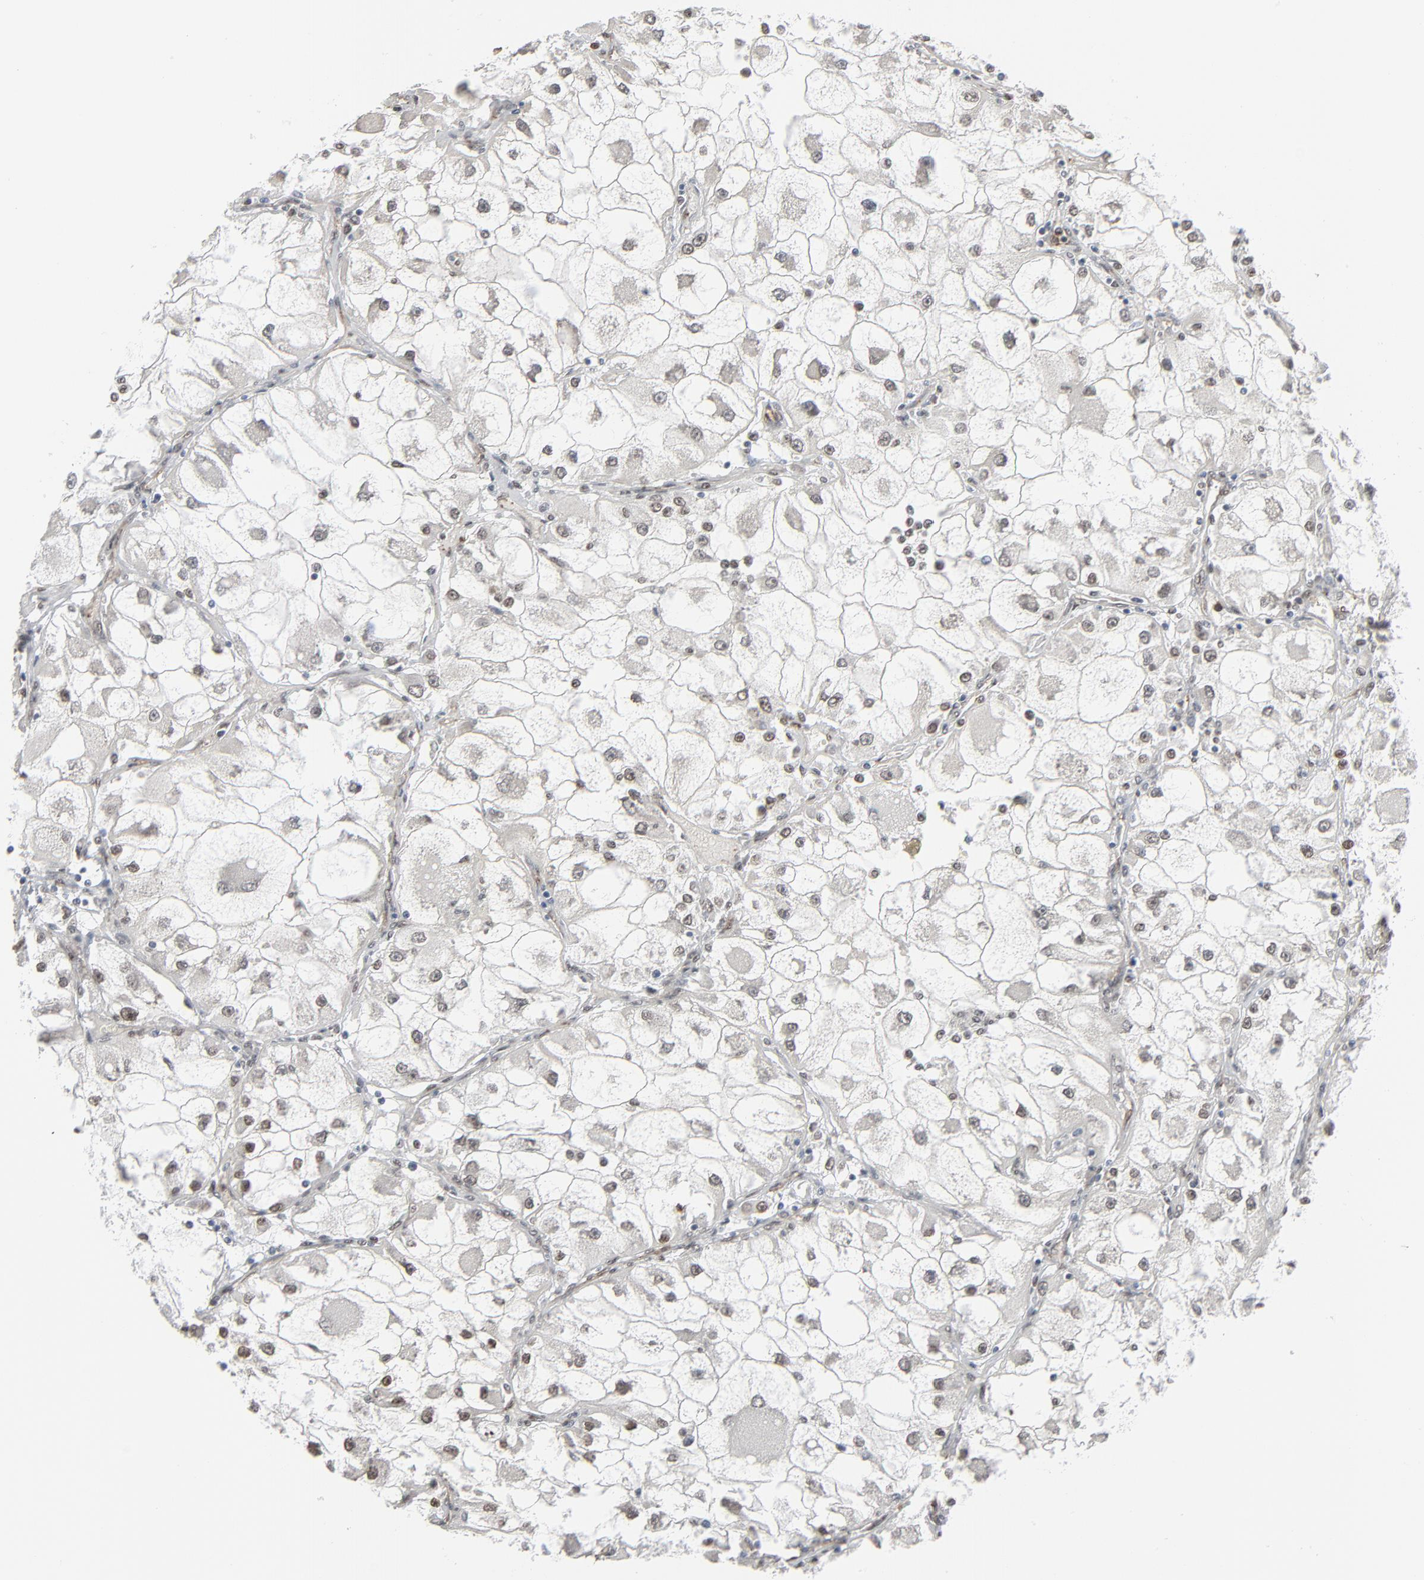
{"staining": {"intensity": "weak", "quantity": "<25%", "location": "nuclear"}, "tissue": "renal cancer", "cell_type": "Tumor cells", "image_type": "cancer", "snomed": [{"axis": "morphology", "description": "Adenocarcinoma, NOS"}, {"axis": "topography", "description": "Kidney"}], "caption": "Histopathology image shows no protein positivity in tumor cells of renal cancer (adenocarcinoma) tissue.", "gene": "CUX1", "patient": {"sex": "female", "age": 73}}